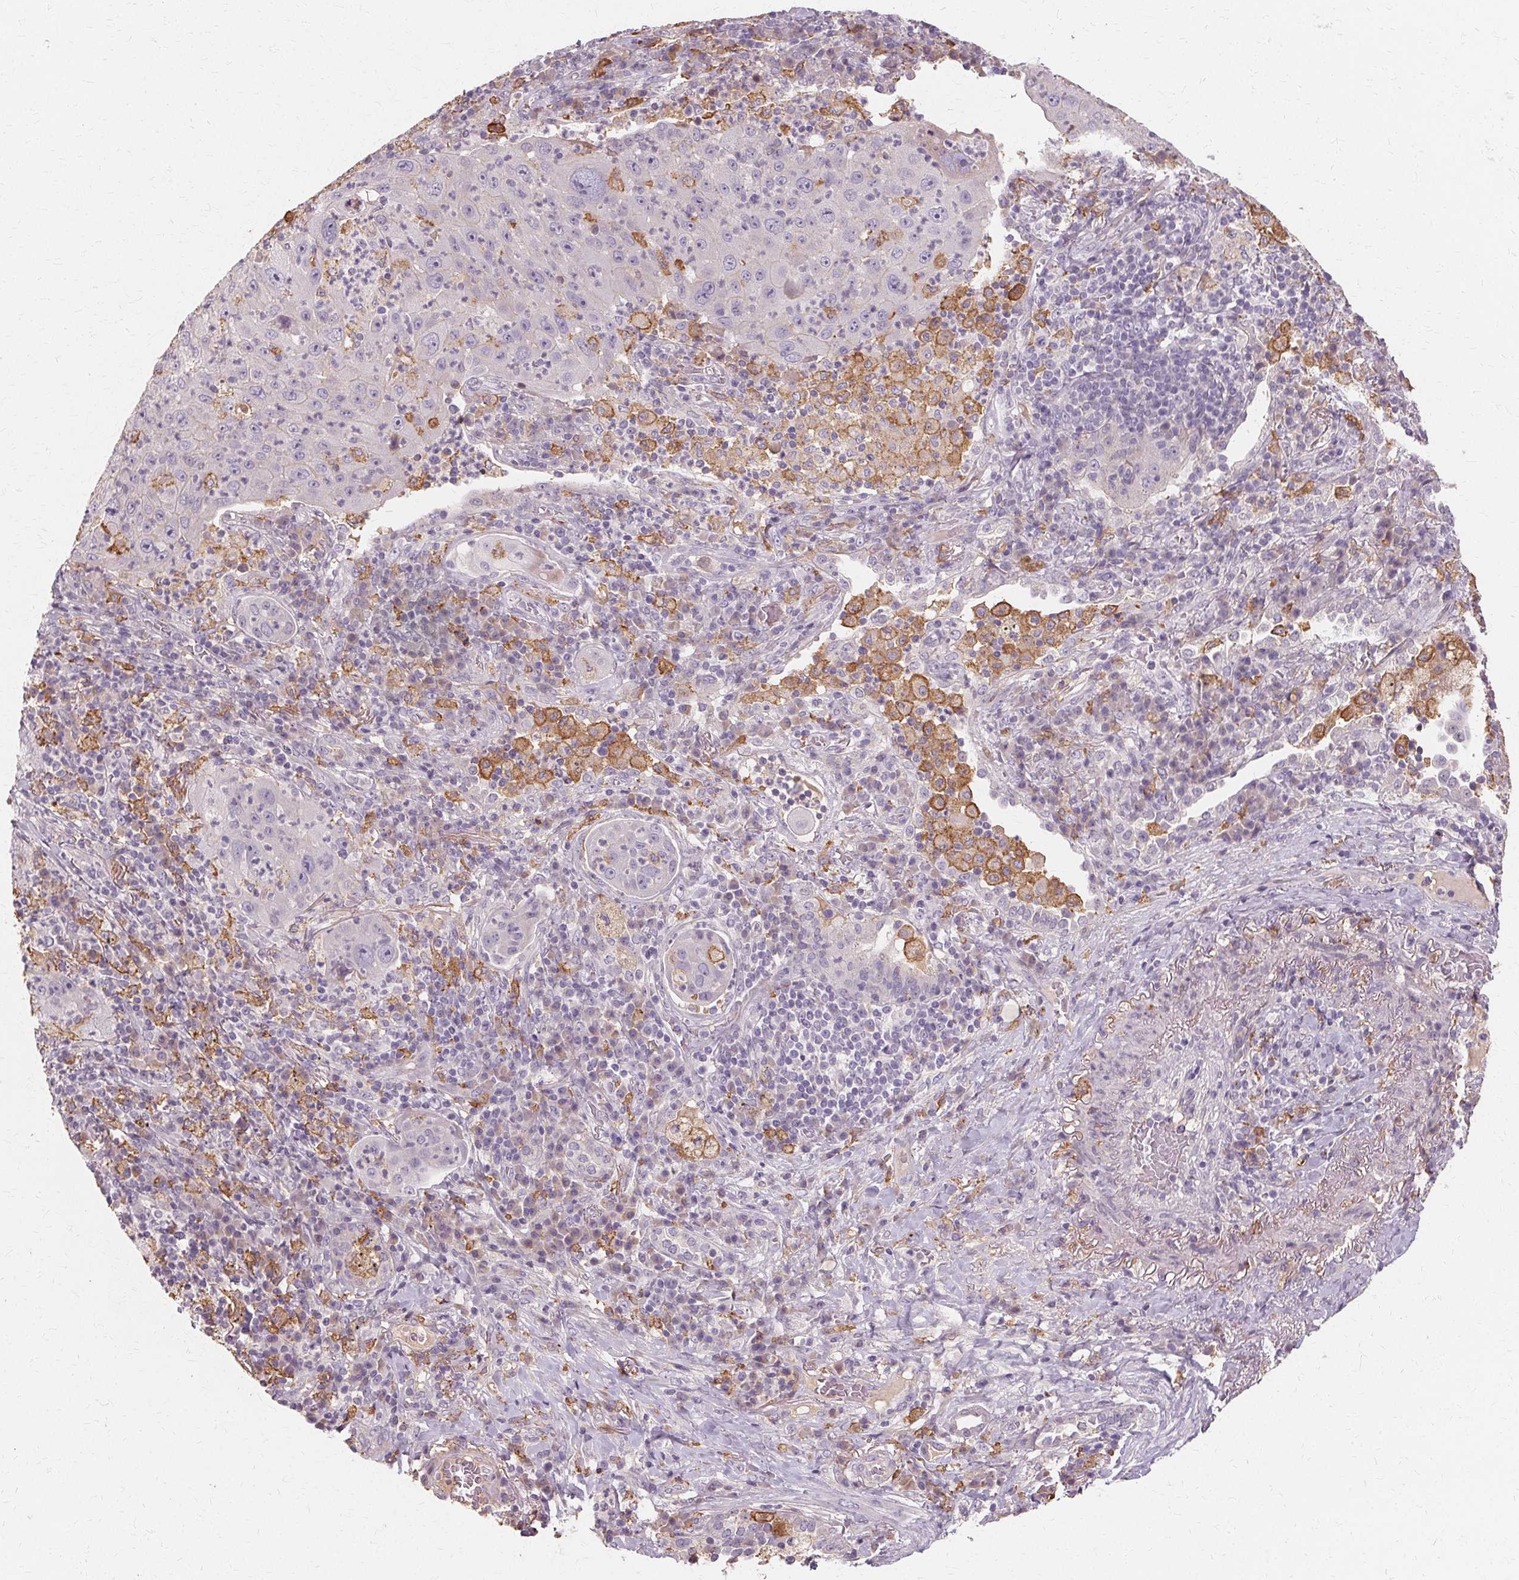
{"staining": {"intensity": "negative", "quantity": "none", "location": "none"}, "tissue": "lung cancer", "cell_type": "Tumor cells", "image_type": "cancer", "snomed": [{"axis": "morphology", "description": "Squamous cell carcinoma, NOS"}, {"axis": "topography", "description": "Lung"}], "caption": "Tumor cells show no significant staining in lung squamous cell carcinoma.", "gene": "IFNGR1", "patient": {"sex": "female", "age": 59}}